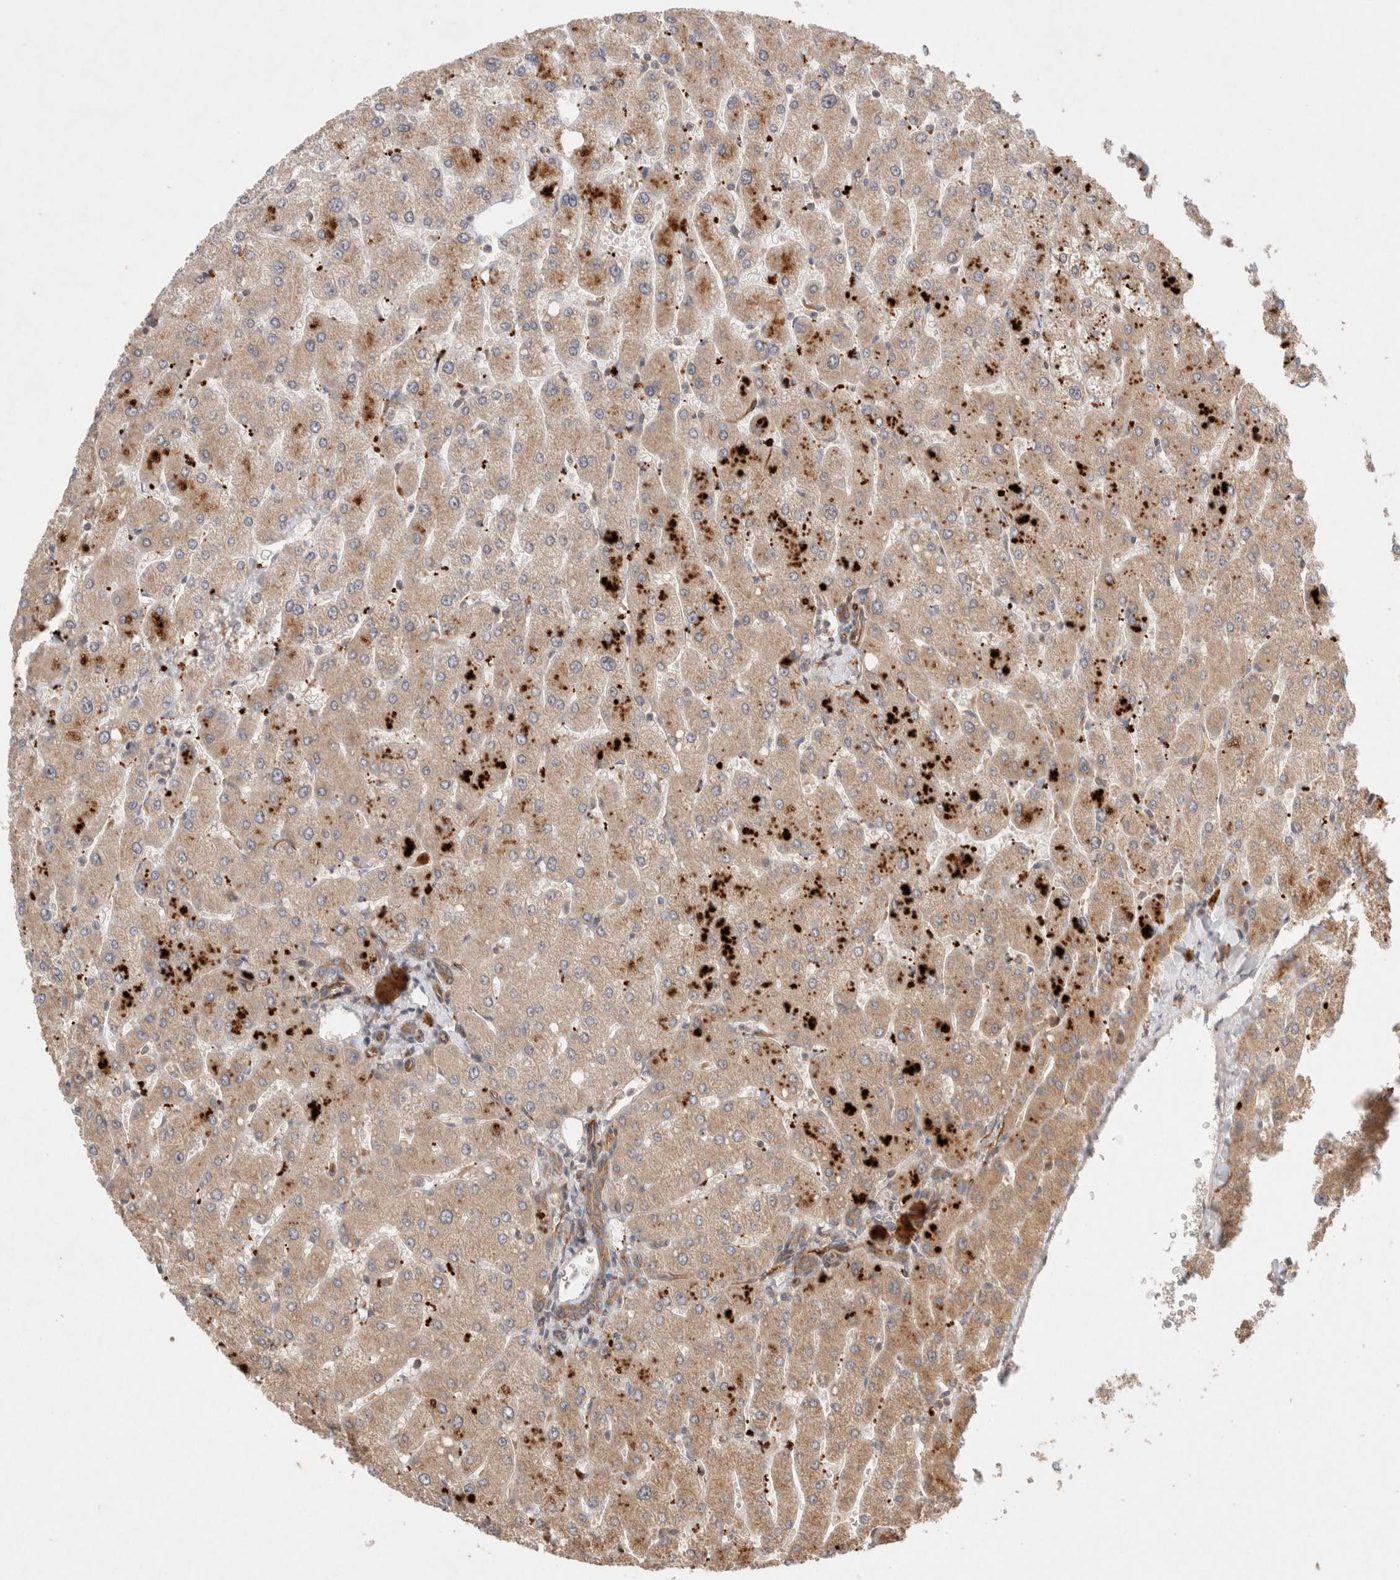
{"staining": {"intensity": "moderate", "quantity": ">75%", "location": "cytoplasmic/membranous"}, "tissue": "liver", "cell_type": "Cholangiocytes", "image_type": "normal", "snomed": [{"axis": "morphology", "description": "Normal tissue, NOS"}, {"axis": "topography", "description": "Liver"}], "caption": "DAB immunohistochemical staining of unremarkable human liver shows moderate cytoplasmic/membranous protein staining in approximately >75% of cholangiocytes. (brown staining indicates protein expression, while blue staining denotes nuclei).", "gene": "KLHL20", "patient": {"sex": "male", "age": 55}}